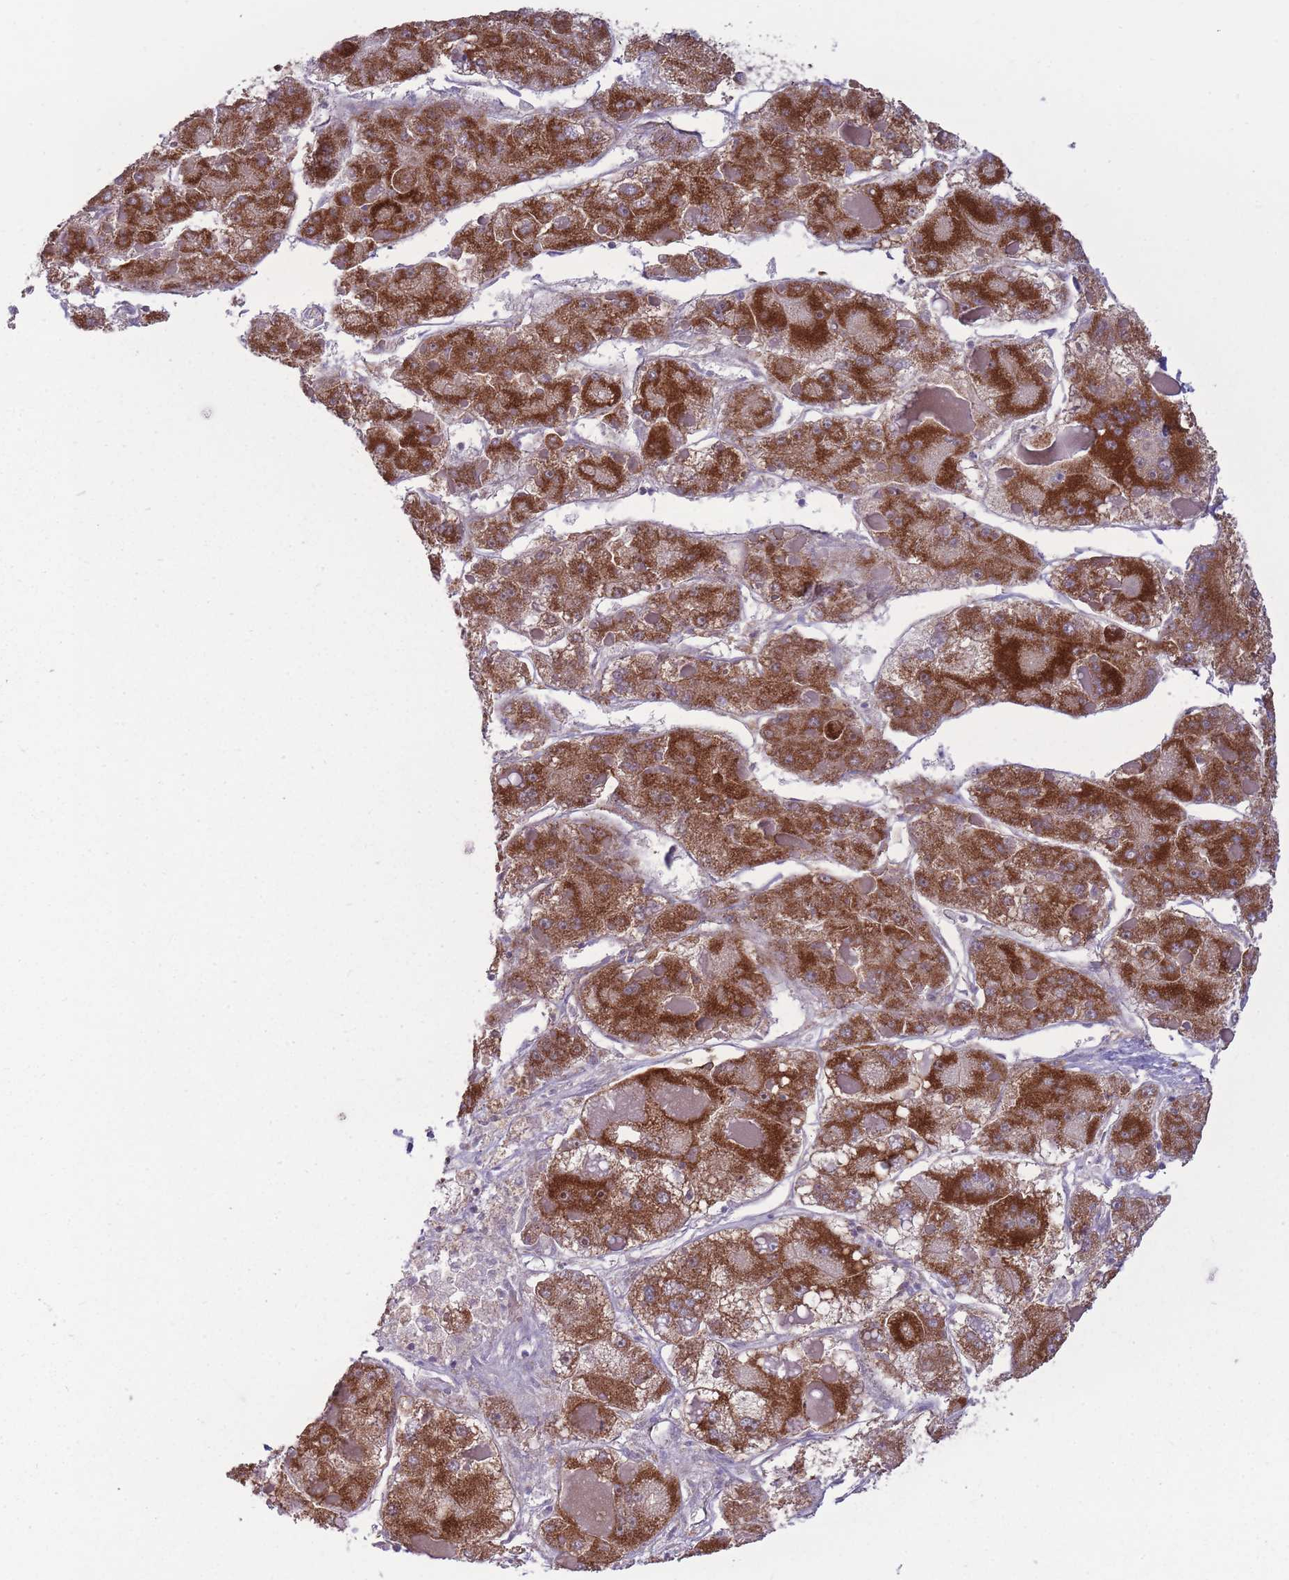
{"staining": {"intensity": "strong", "quantity": ">75%", "location": "cytoplasmic/membranous"}, "tissue": "liver cancer", "cell_type": "Tumor cells", "image_type": "cancer", "snomed": [{"axis": "morphology", "description": "Carcinoma, Hepatocellular, NOS"}, {"axis": "topography", "description": "Liver"}], "caption": "Tumor cells show high levels of strong cytoplasmic/membranous positivity in approximately >75% of cells in human liver hepatocellular carcinoma. The protein of interest is shown in brown color, while the nuclei are stained blue.", "gene": "MCIDAS", "patient": {"sex": "female", "age": 73}}